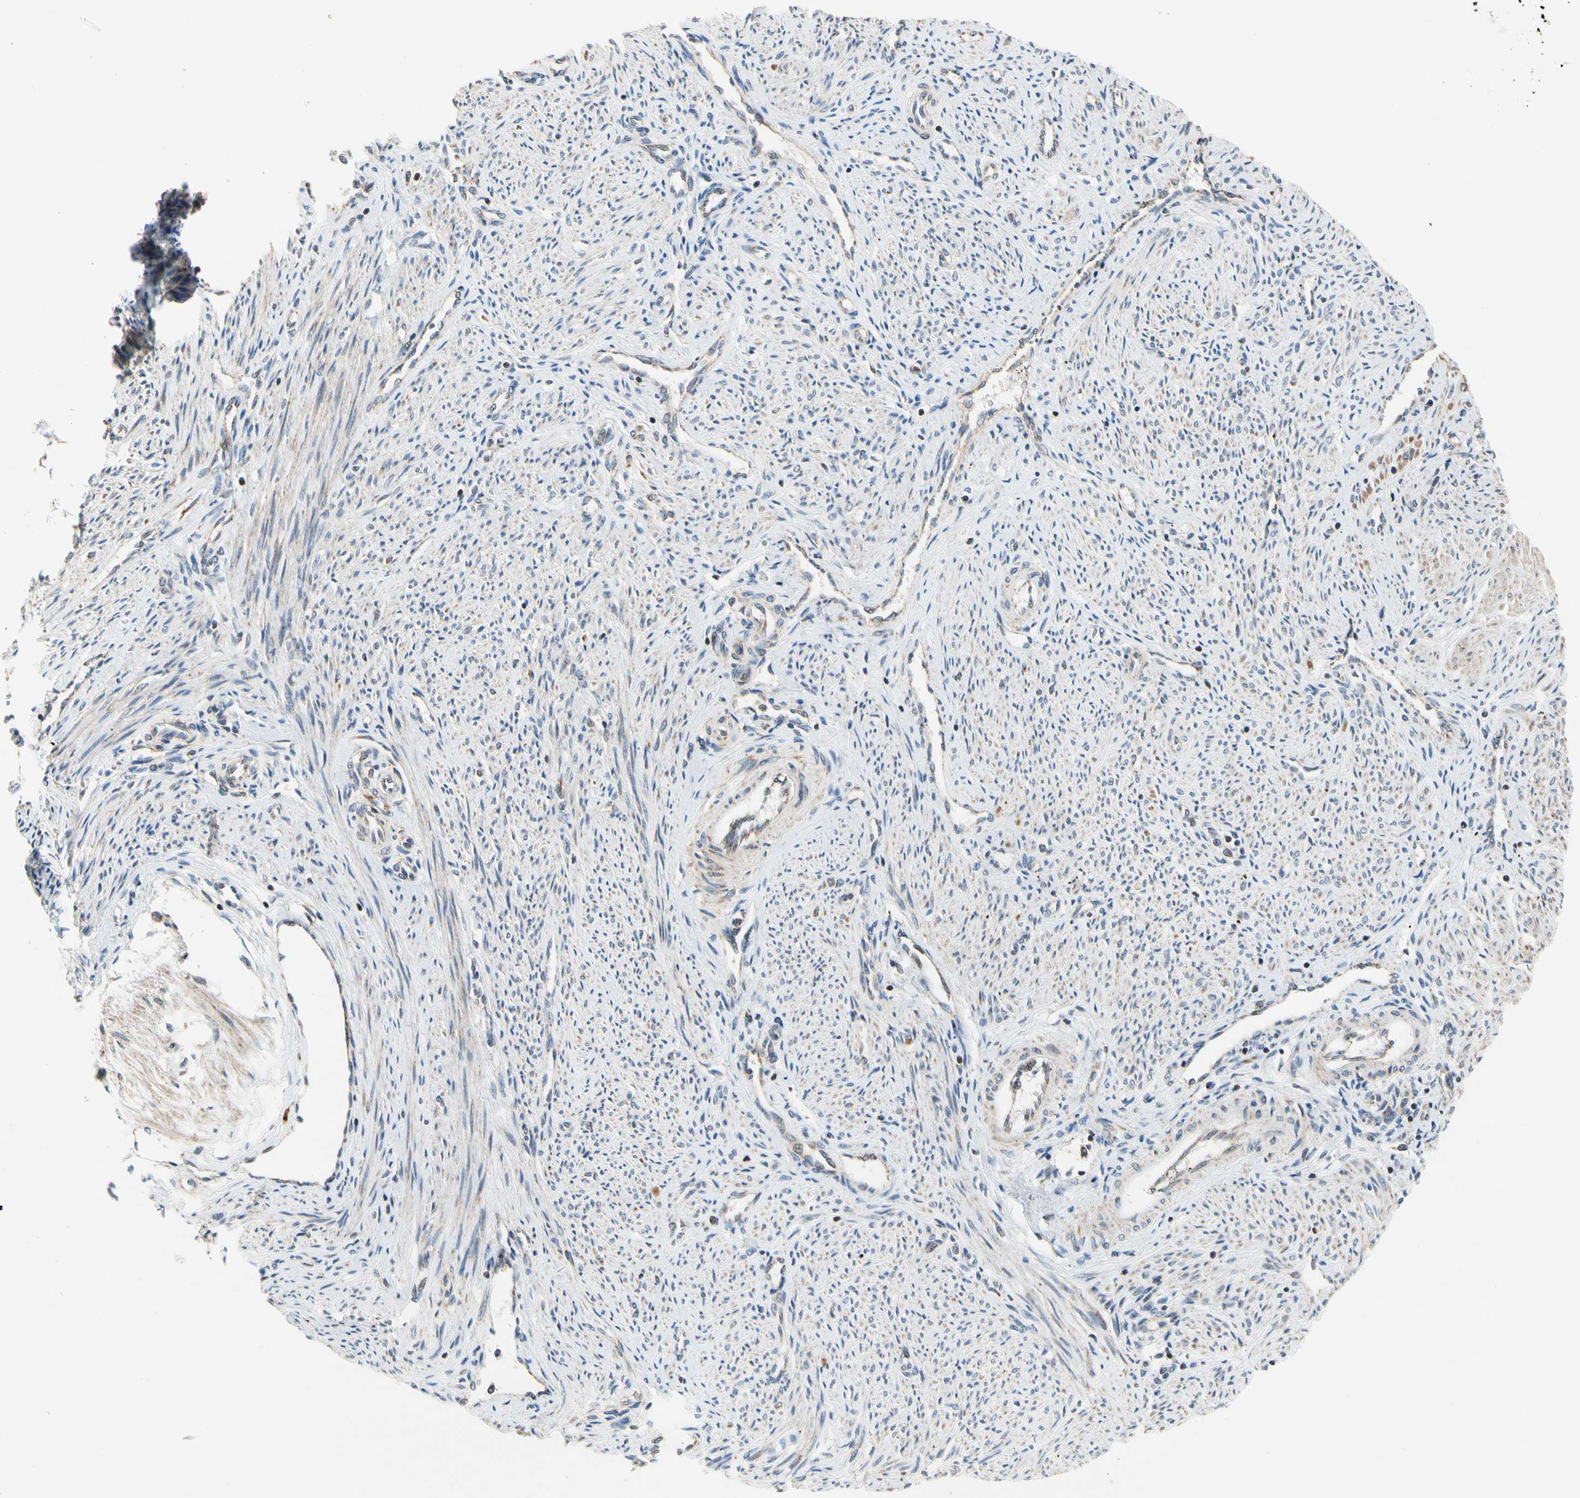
{"staining": {"intensity": "moderate", "quantity": "<25%", "location": "cytoplasmic/membranous"}, "tissue": "endometrium", "cell_type": "Cells in endometrial stroma", "image_type": "normal", "snomed": [{"axis": "morphology", "description": "Normal tissue, NOS"}, {"axis": "topography", "description": "Endometrium"}], "caption": "Moderate cytoplasmic/membranous positivity for a protein is present in about <25% of cells in endometrial stroma of benign endometrium using immunohistochemistry (IHC).", "gene": "KHDC4", "patient": {"sex": "female", "age": 42}}